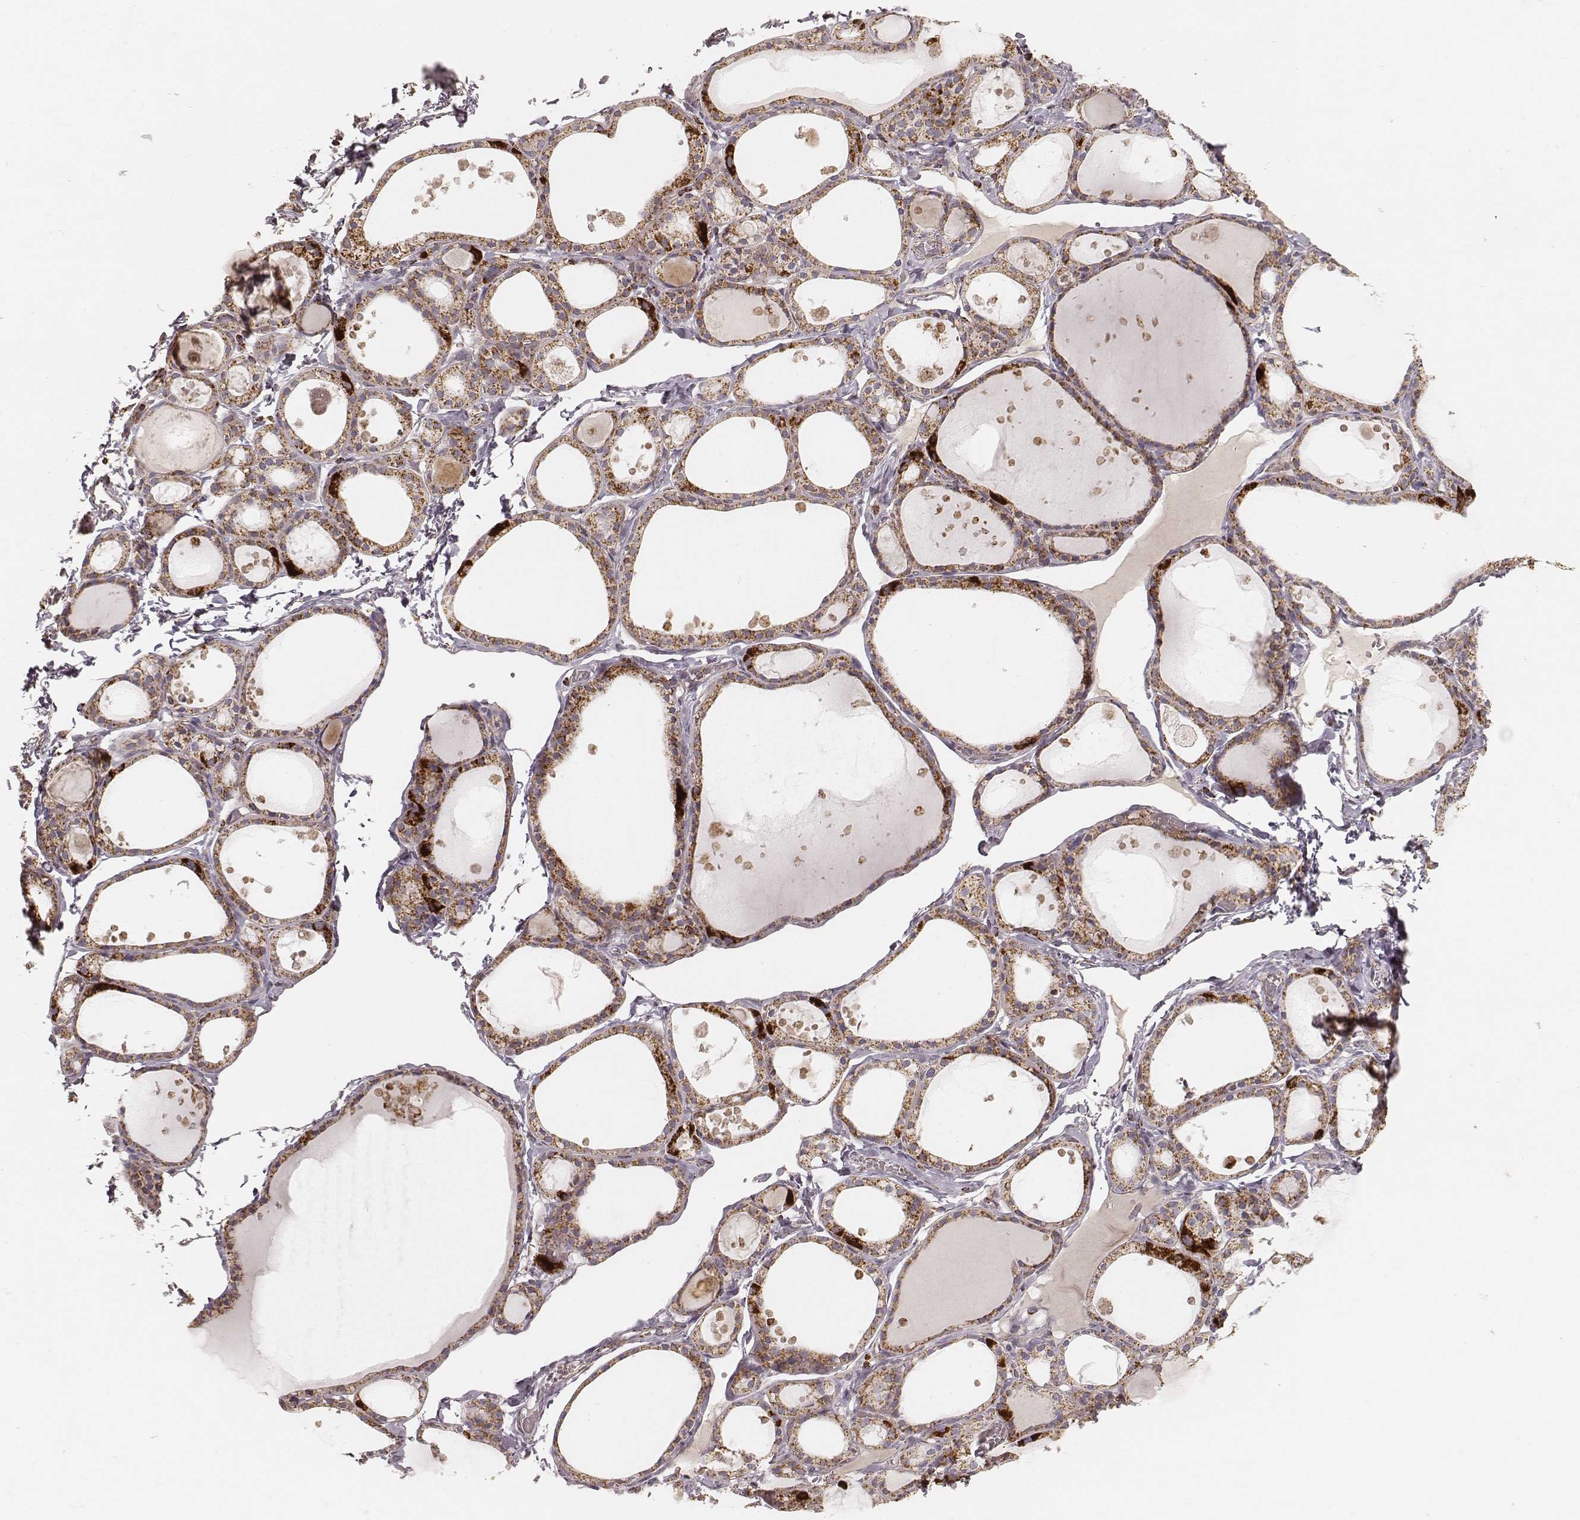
{"staining": {"intensity": "strong", "quantity": ">75%", "location": "cytoplasmic/membranous"}, "tissue": "thyroid gland", "cell_type": "Glandular cells", "image_type": "normal", "snomed": [{"axis": "morphology", "description": "Normal tissue, NOS"}, {"axis": "topography", "description": "Thyroid gland"}], "caption": "Thyroid gland stained with DAB (3,3'-diaminobenzidine) immunohistochemistry (IHC) demonstrates high levels of strong cytoplasmic/membranous staining in approximately >75% of glandular cells.", "gene": "CS", "patient": {"sex": "male", "age": 68}}